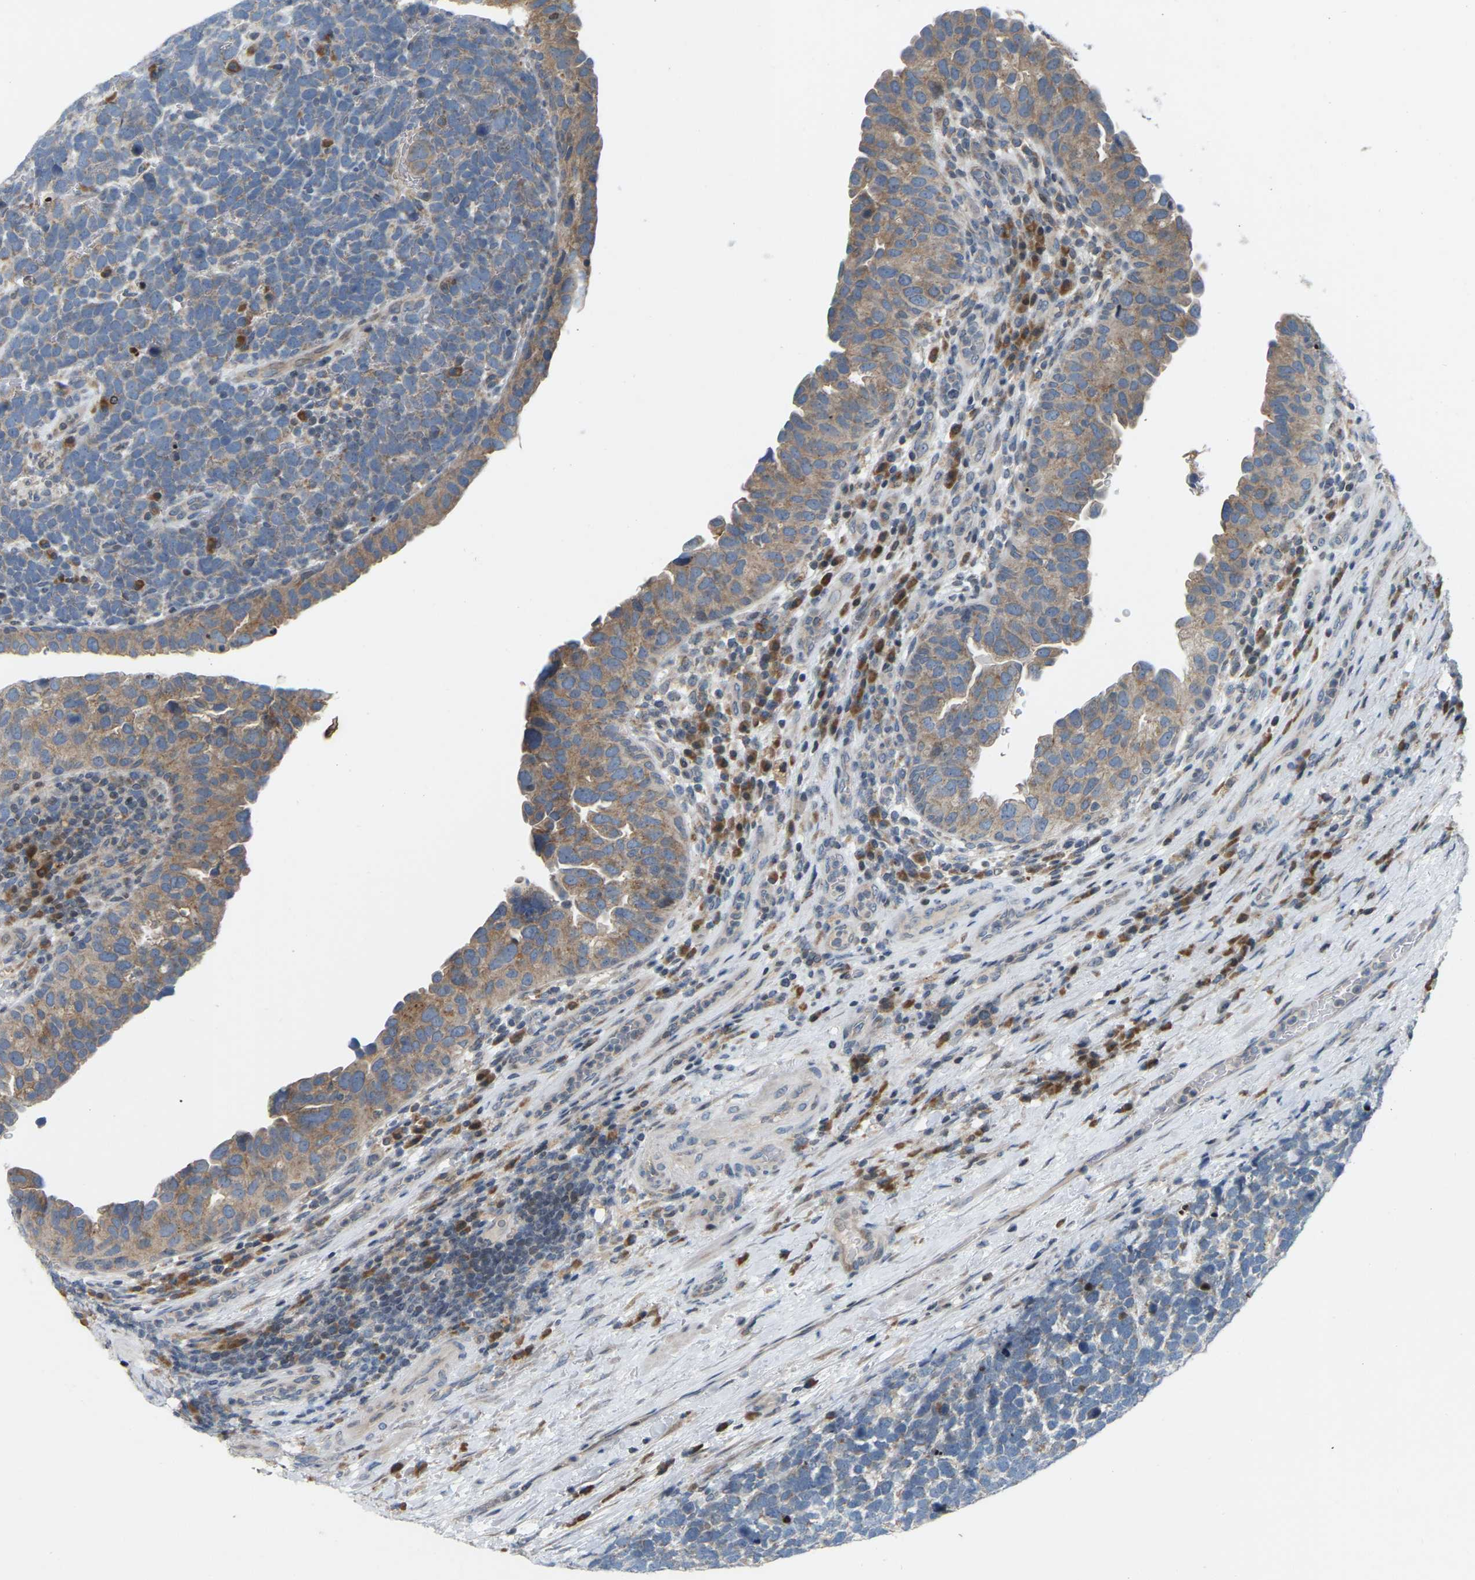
{"staining": {"intensity": "weak", "quantity": "<25%", "location": "cytoplasmic/membranous"}, "tissue": "urothelial cancer", "cell_type": "Tumor cells", "image_type": "cancer", "snomed": [{"axis": "morphology", "description": "Urothelial carcinoma, High grade"}, {"axis": "topography", "description": "Urinary bladder"}], "caption": "The micrograph shows no significant positivity in tumor cells of urothelial cancer.", "gene": "PARL", "patient": {"sex": "female", "age": 82}}